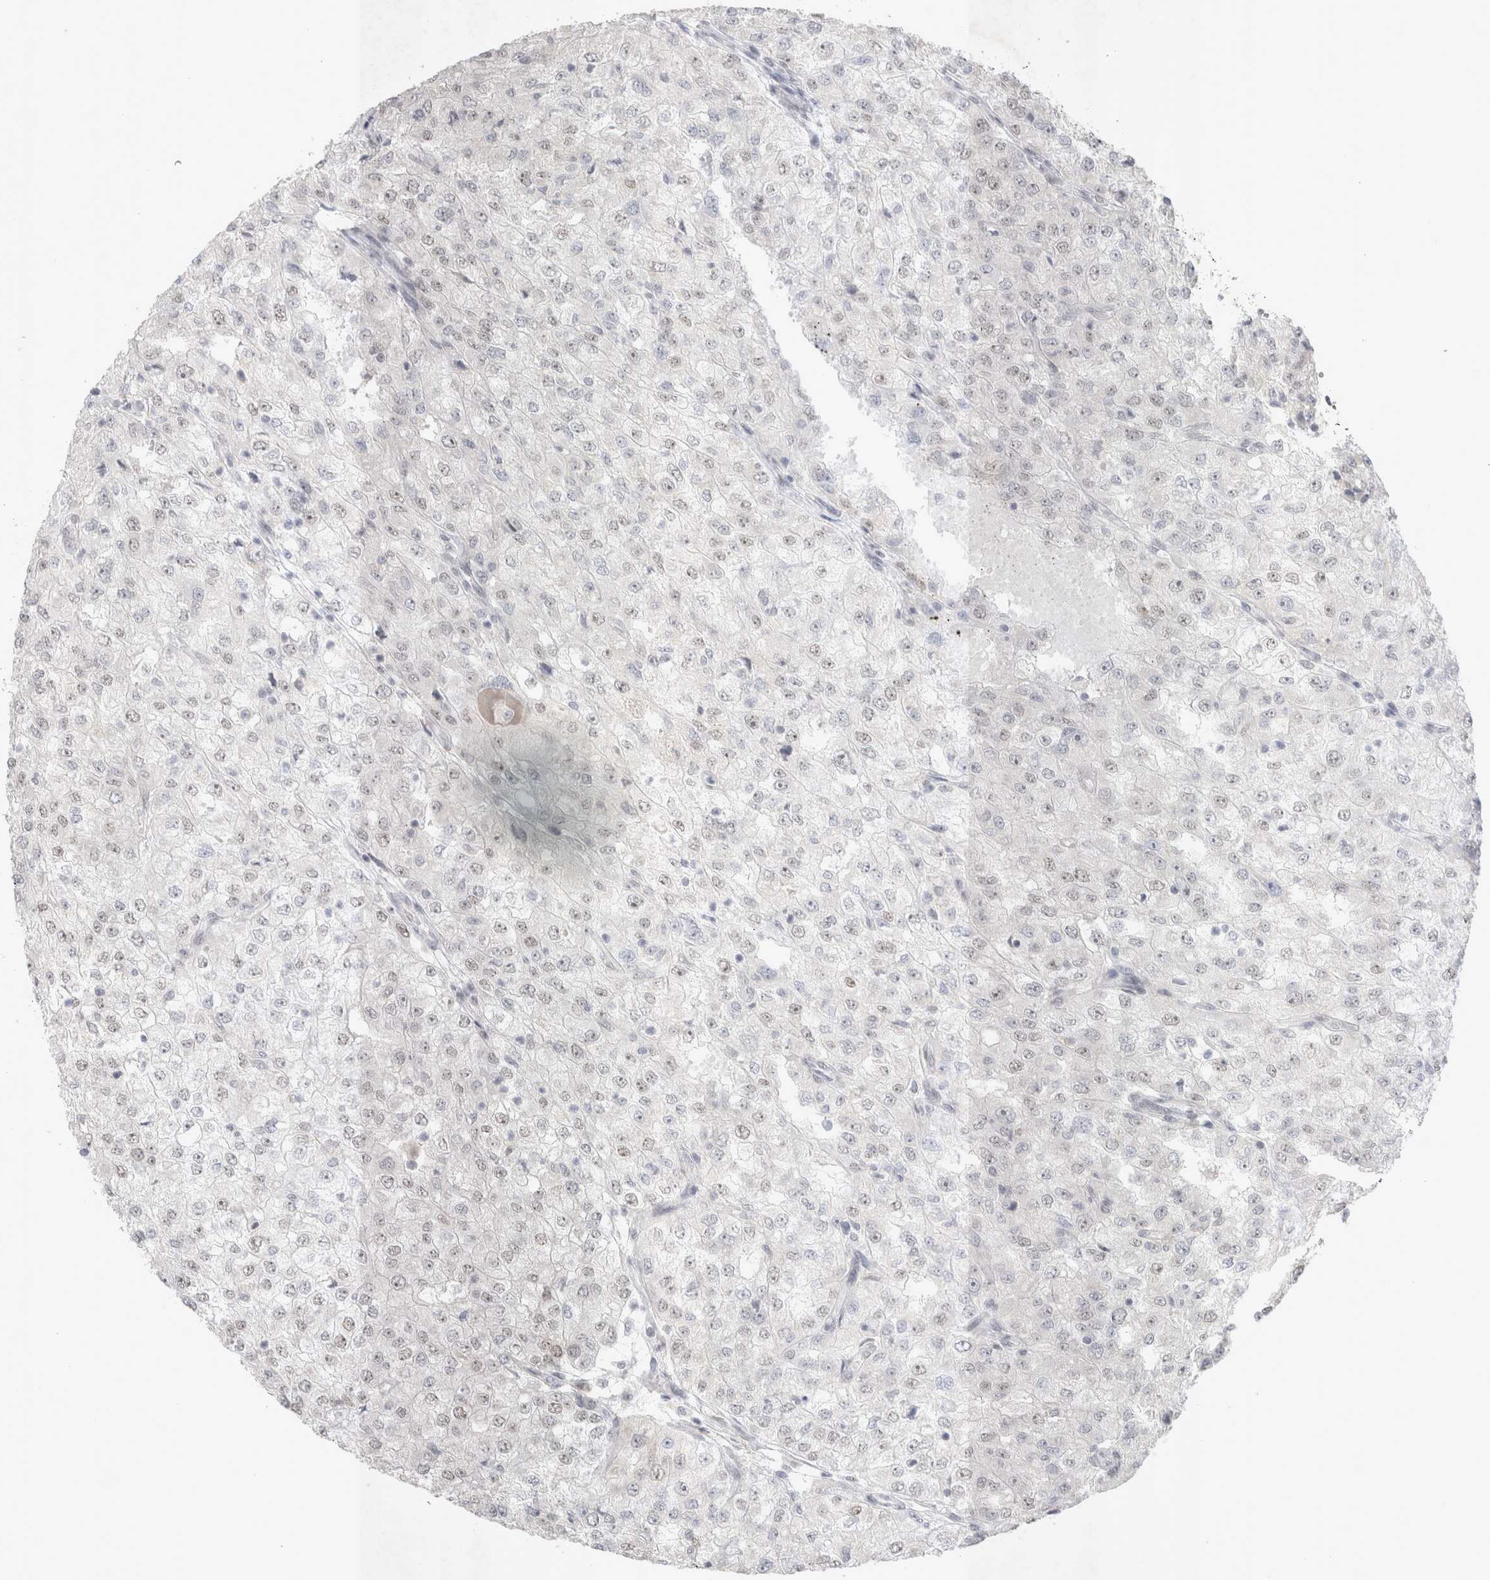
{"staining": {"intensity": "weak", "quantity": "25%-75%", "location": "nuclear"}, "tissue": "renal cancer", "cell_type": "Tumor cells", "image_type": "cancer", "snomed": [{"axis": "morphology", "description": "Adenocarcinoma, NOS"}, {"axis": "topography", "description": "Kidney"}], "caption": "About 25%-75% of tumor cells in adenocarcinoma (renal) exhibit weak nuclear protein positivity as visualized by brown immunohistochemical staining.", "gene": "RECQL4", "patient": {"sex": "female", "age": 54}}